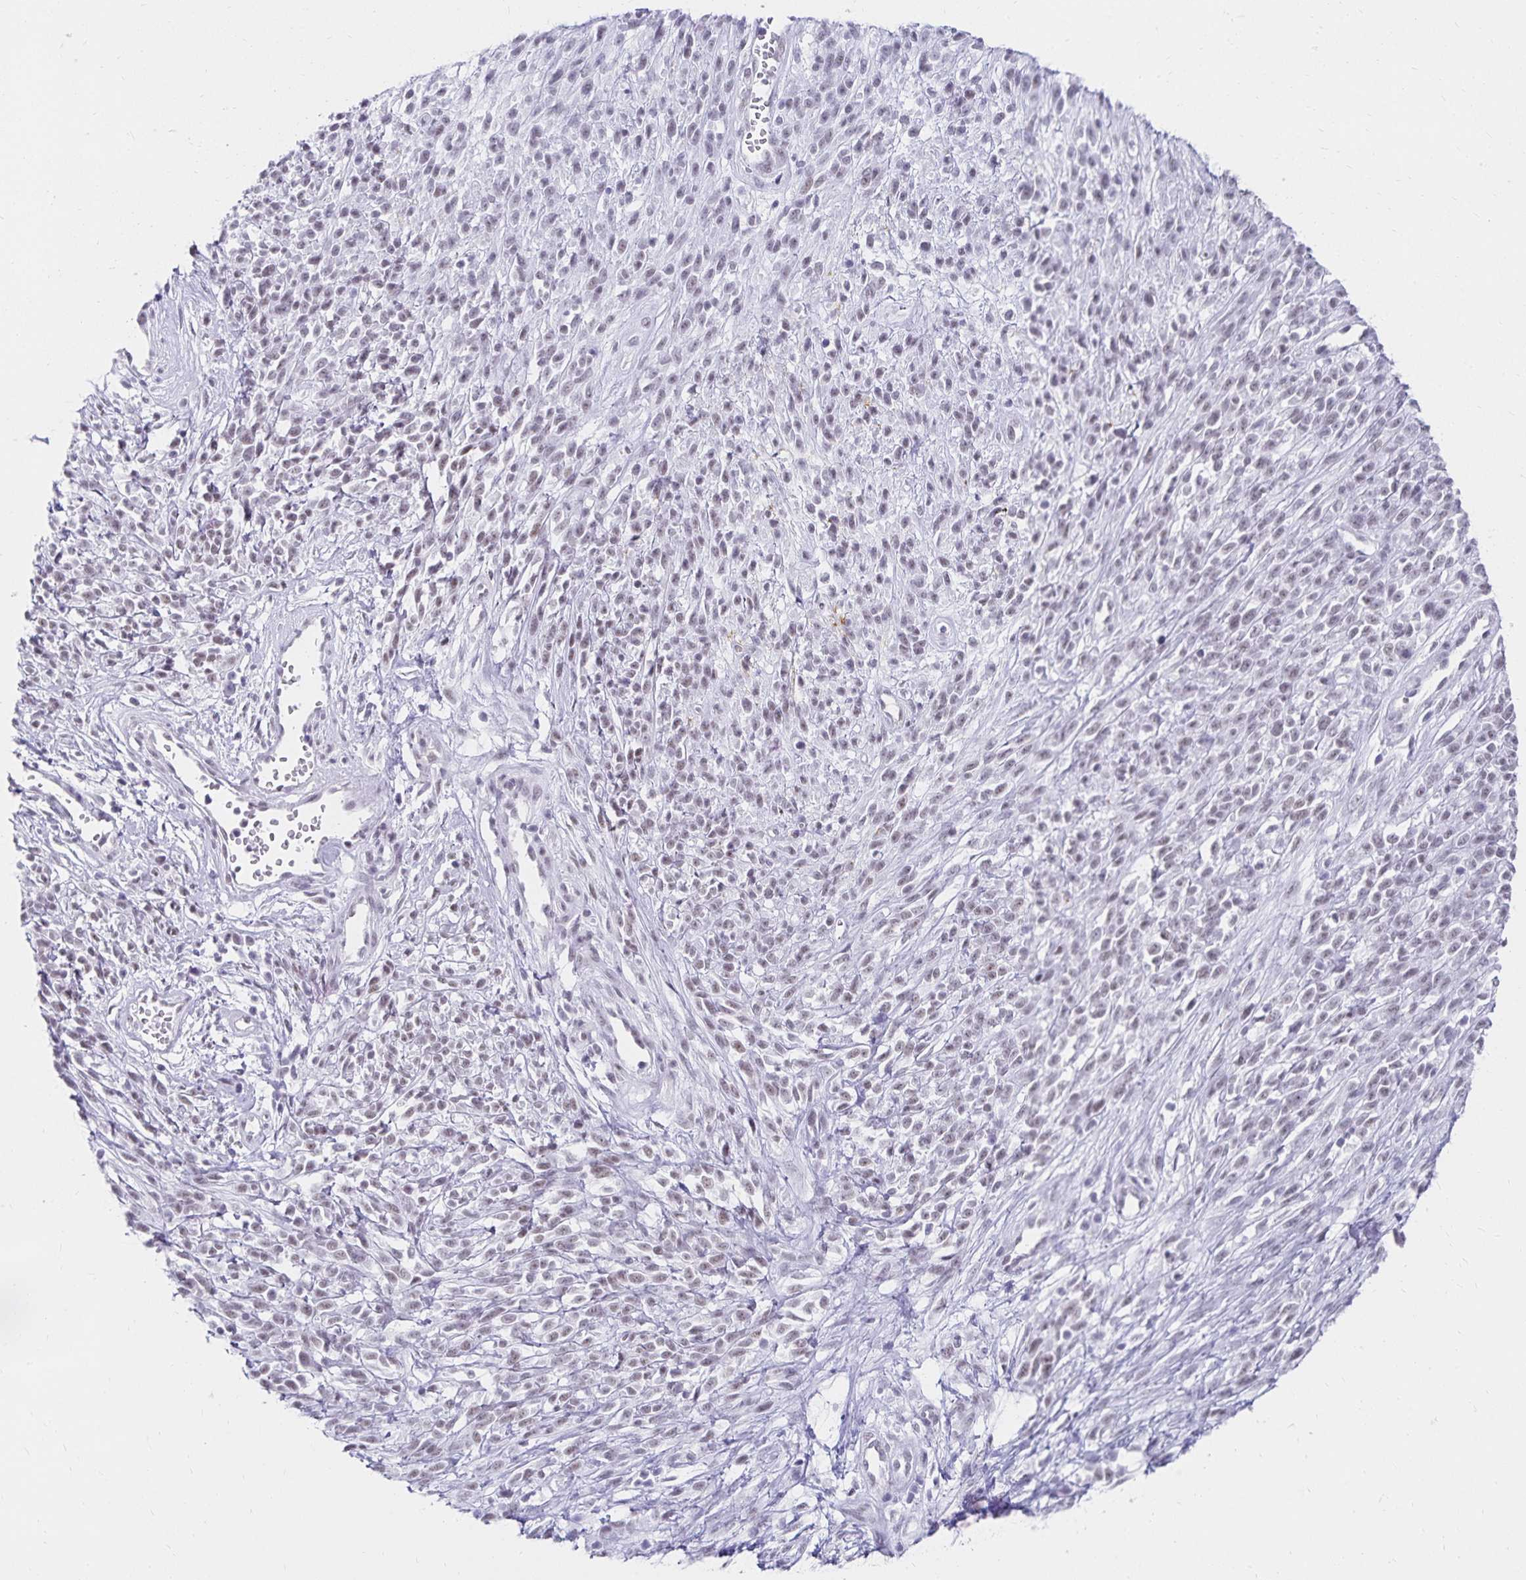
{"staining": {"intensity": "weak", "quantity": "25%-75%", "location": "nuclear"}, "tissue": "melanoma", "cell_type": "Tumor cells", "image_type": "cancer", "snomed": [{"axis": "morphology", "description": "Malignant melanoma, NOS"}, {"axis": "topography", "description": "Skin"}, {"axis": "topography", "description": "Skin of trunk"}], "caption": "Immunohistochemical staining of human malignant melanoma reveals weak nuclear protein expression in approximately 25%-75% of tumor cells.", "gene": "C20orf85", "patient": {"sex": "male", "age": 74}}